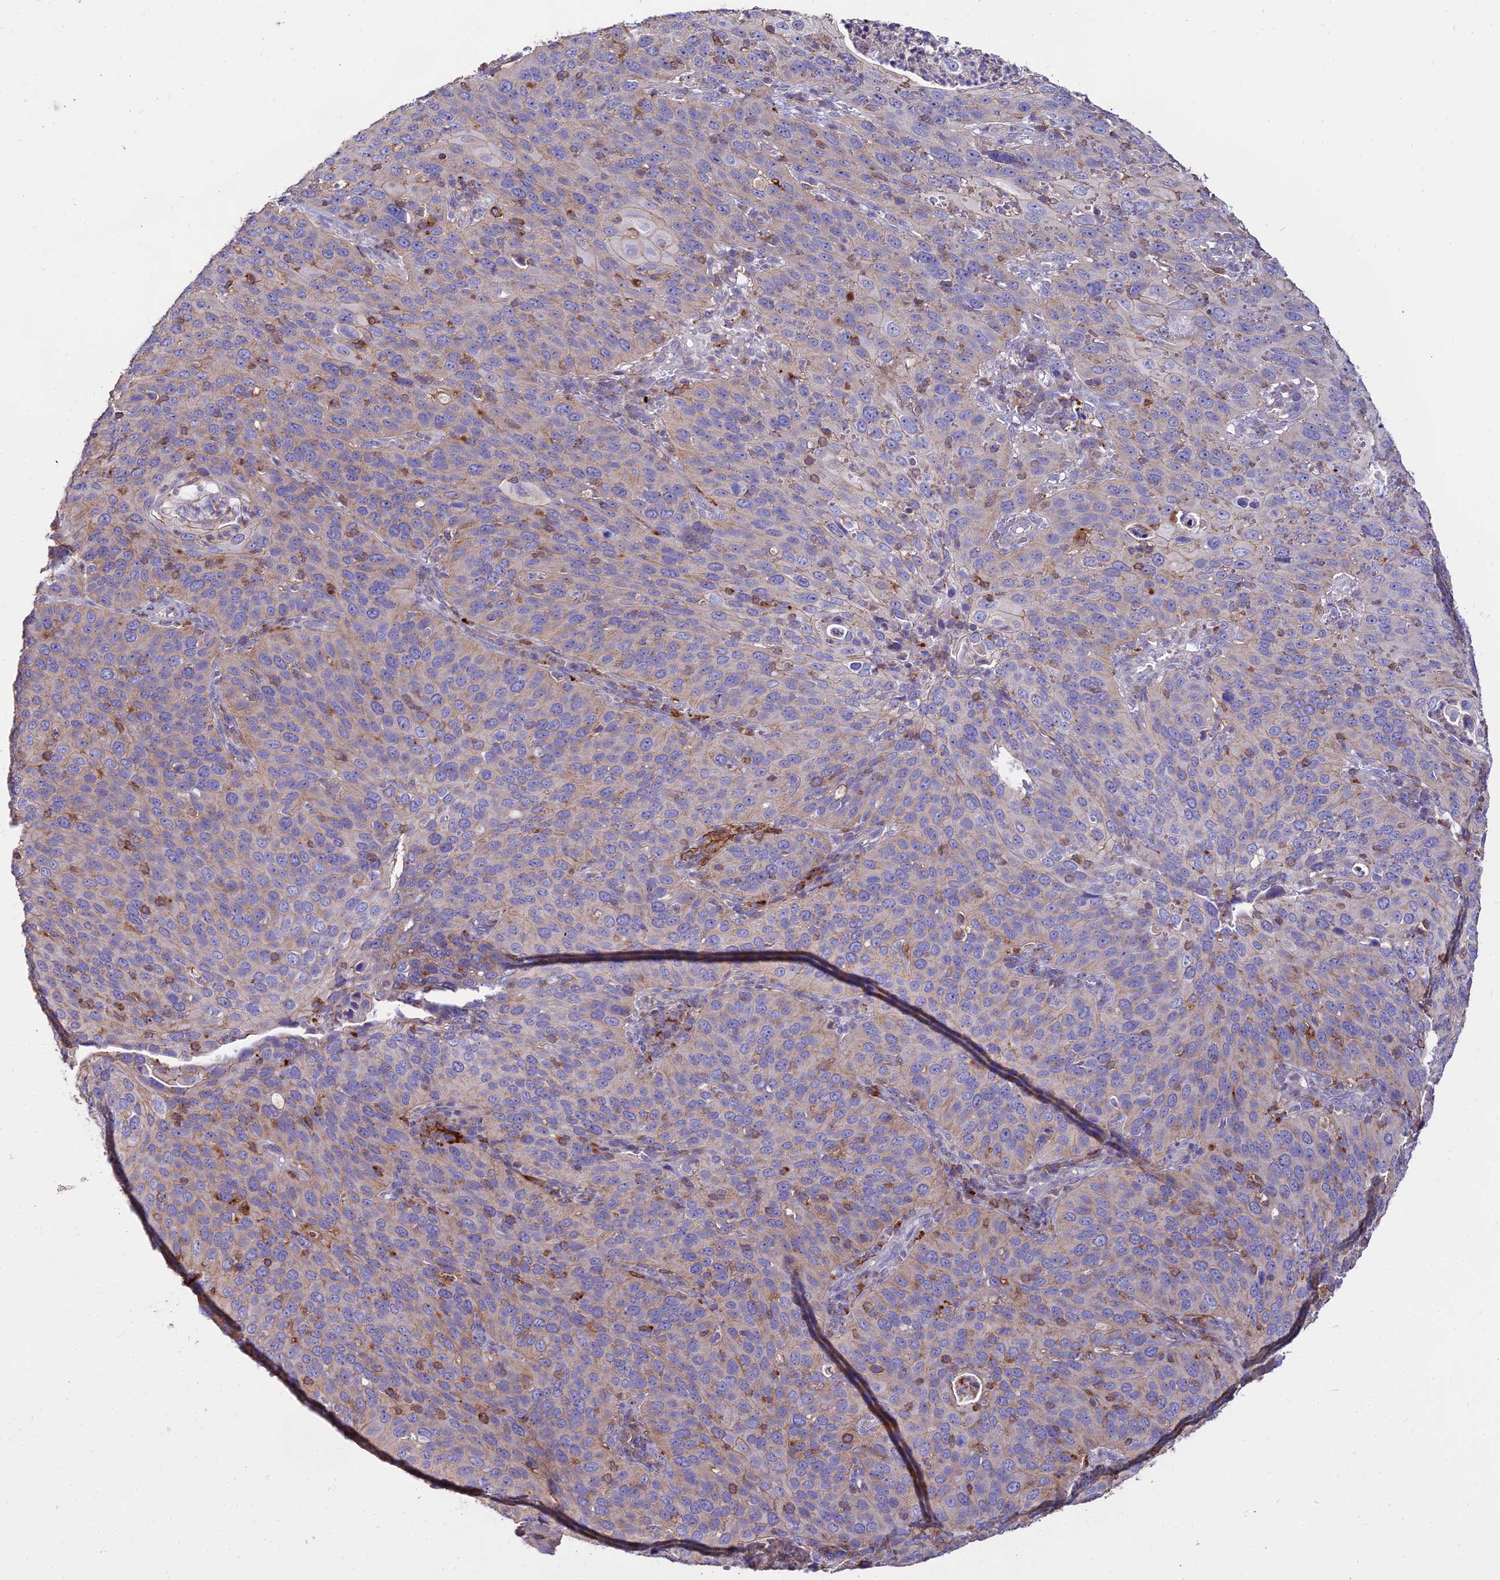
{"staining": {"intensity": "weak", "quantity": "25%-75%", "location": "cytoplasmic/membranous"}, "tissue": "cervical cancer", "cell_type": "Tumor cells", "image_type": "cancer", "snomed": [{"axis": "morphology", "description": "Squamous cell carcinoma, NOS"}, {"axis": "topography", "description": "Cervix"}], "caption": "A brown stain highlights weak cytoplasmic/membranous expression of a protein in human cervical cancer (squamous cell carcinoma) tumor cells.", "gene": "PNLIPRP3", "patient": {"sex": "female", "age": 36}}